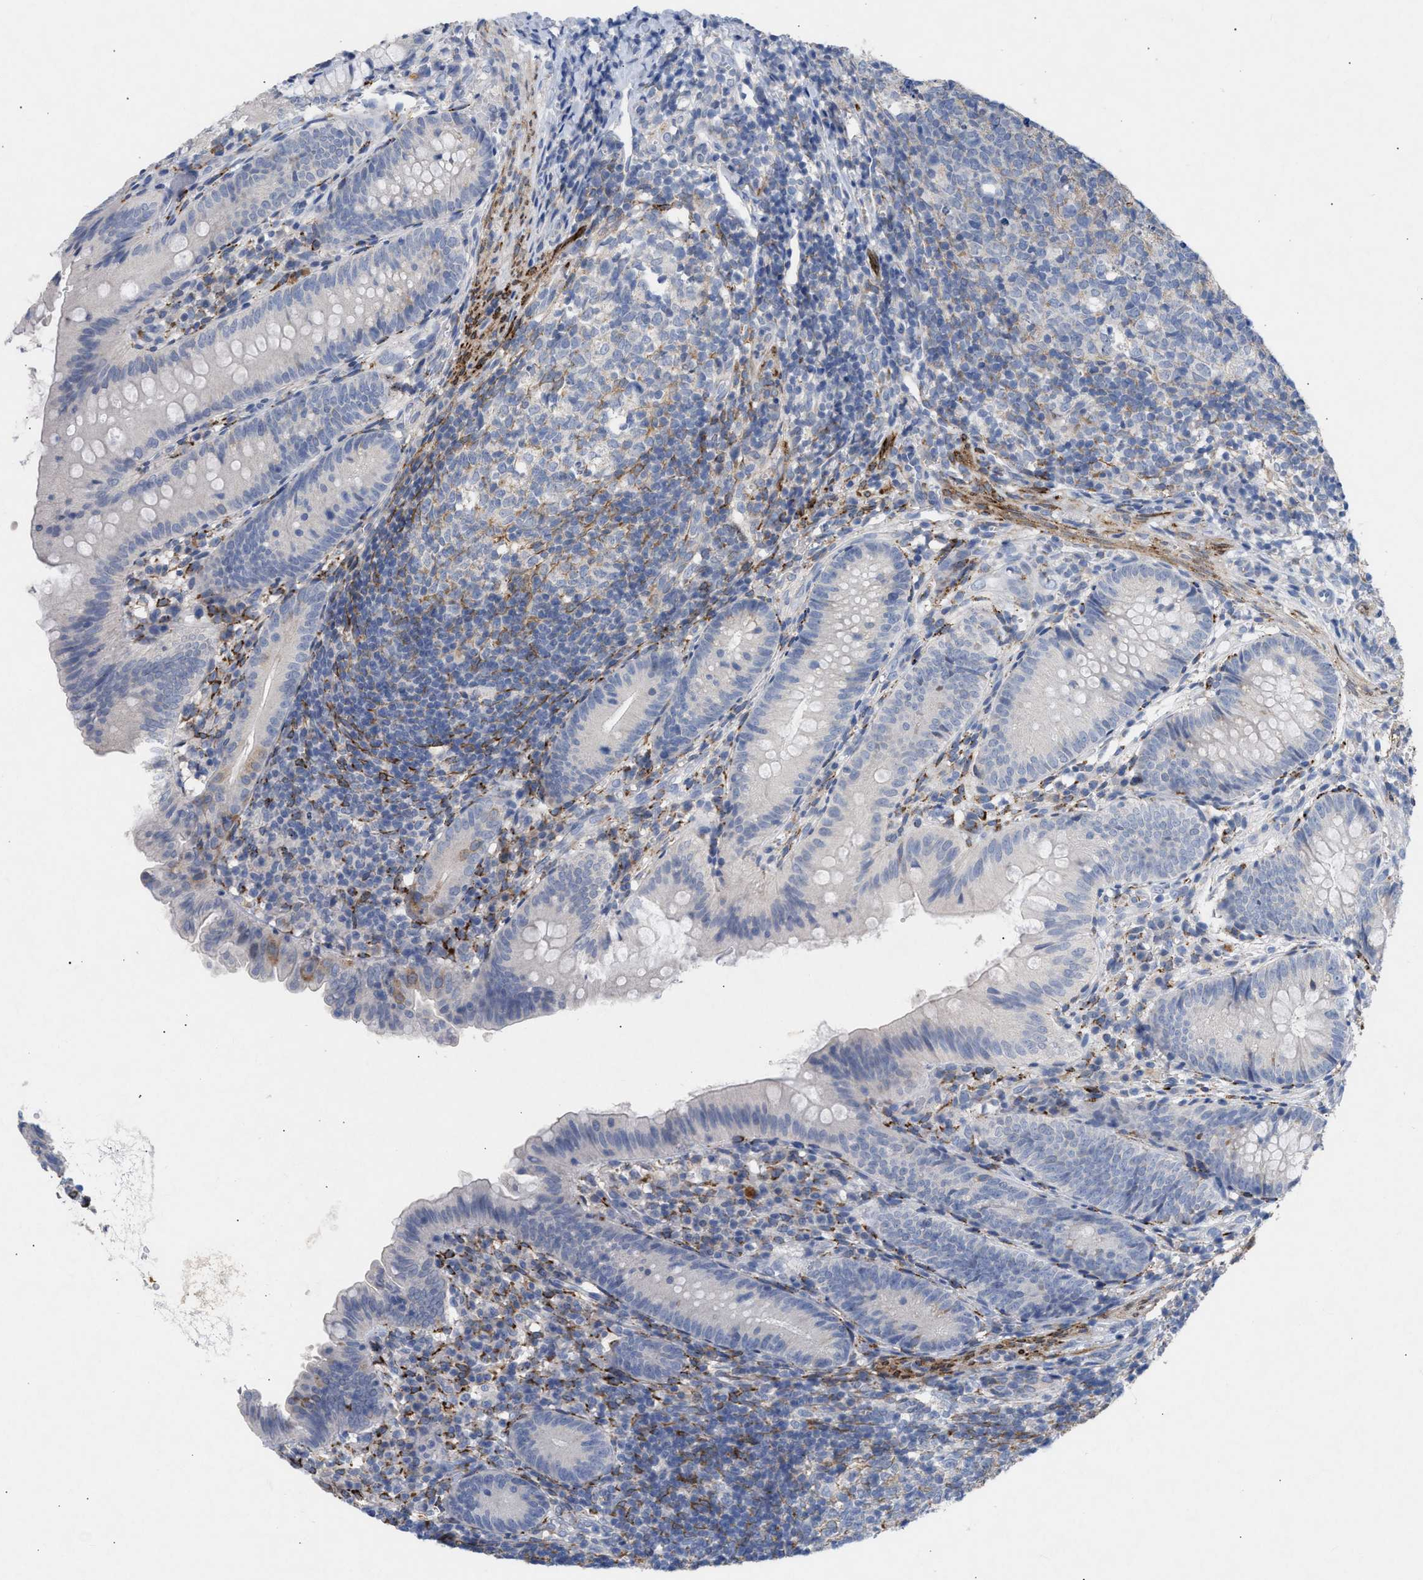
{"staining": {"intensity": "negative", "quantity": "none", "location": "none"}, "tissue": "appendix", "cell_type": "Glandular cells", "image_type": "normal", "snomed": [{"axis": "morphology", "description": "Normal tissue, NOS"}, {"axis": "topography", "description": "Appendix"}], "caption": "DAB (3,3'-diaminobenzidine) immunohistochemical staining of unremarkable human appendix displays no significant expression in glandular cells.", "gene": "SELENOM", "patient": {"sex": "male", "age": 1}}